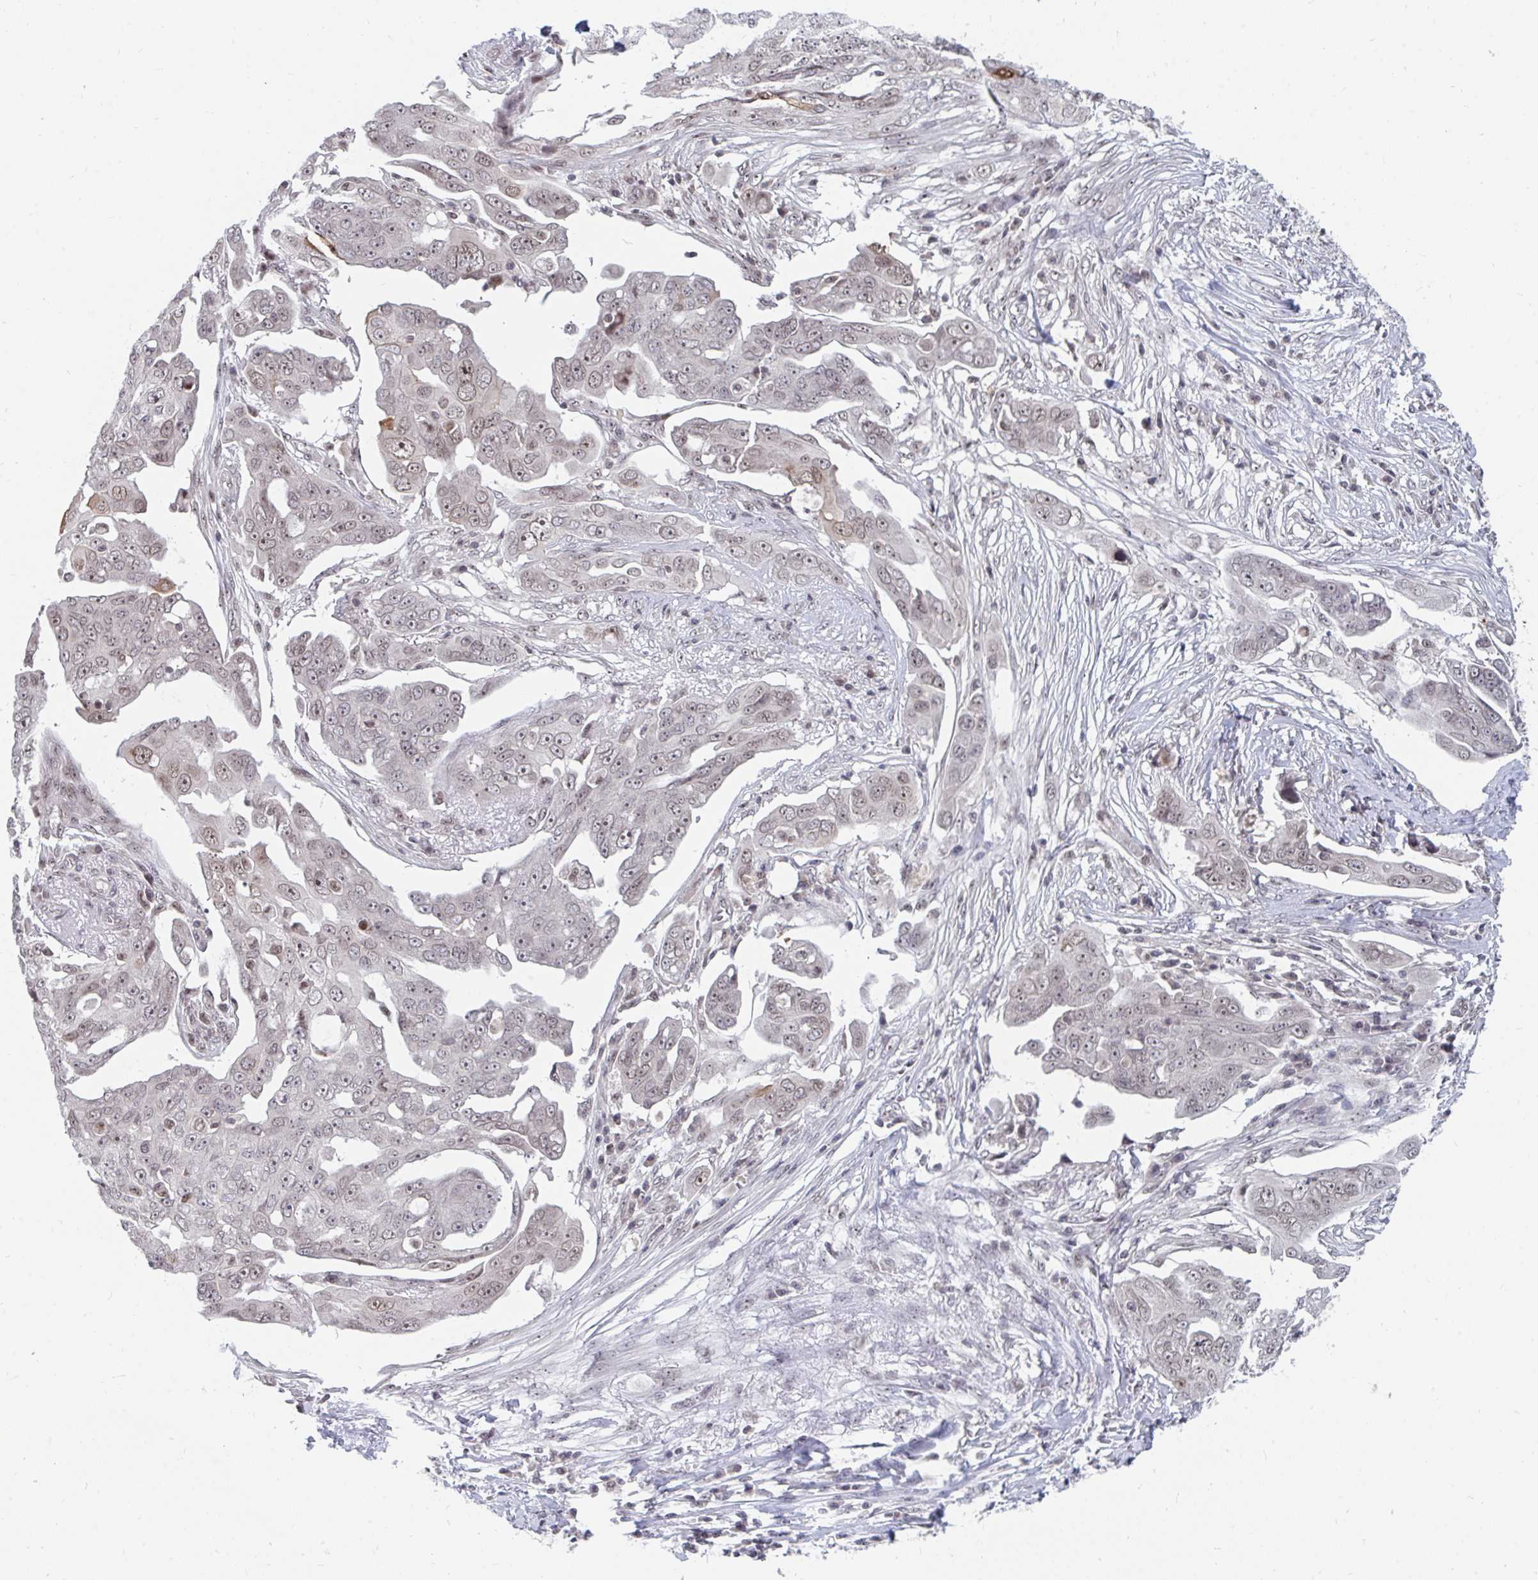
{"staining": {"intensity": "moderate", "quantity": "<25%", "location": "cytoplasmic/membranous,nuclear"}, "tissue": "ovarian cancer", "cell_type": "Tumor cells", "image_type": "cancer", "snomed": [{"axis": "morphology", "description": "Carcinoma, endometroid"}, {"axis": "topography", "description": "Ovary"}], "caption": "A low amount of moderate cytoplasmic/membranous and nuclear positivity is appreciated in approximately <25% of tumor cells in endometroid carcinoma (ovarian) tissue.", "gene": "TRIP12", "patient": {"sex": "female", "age": 70}}